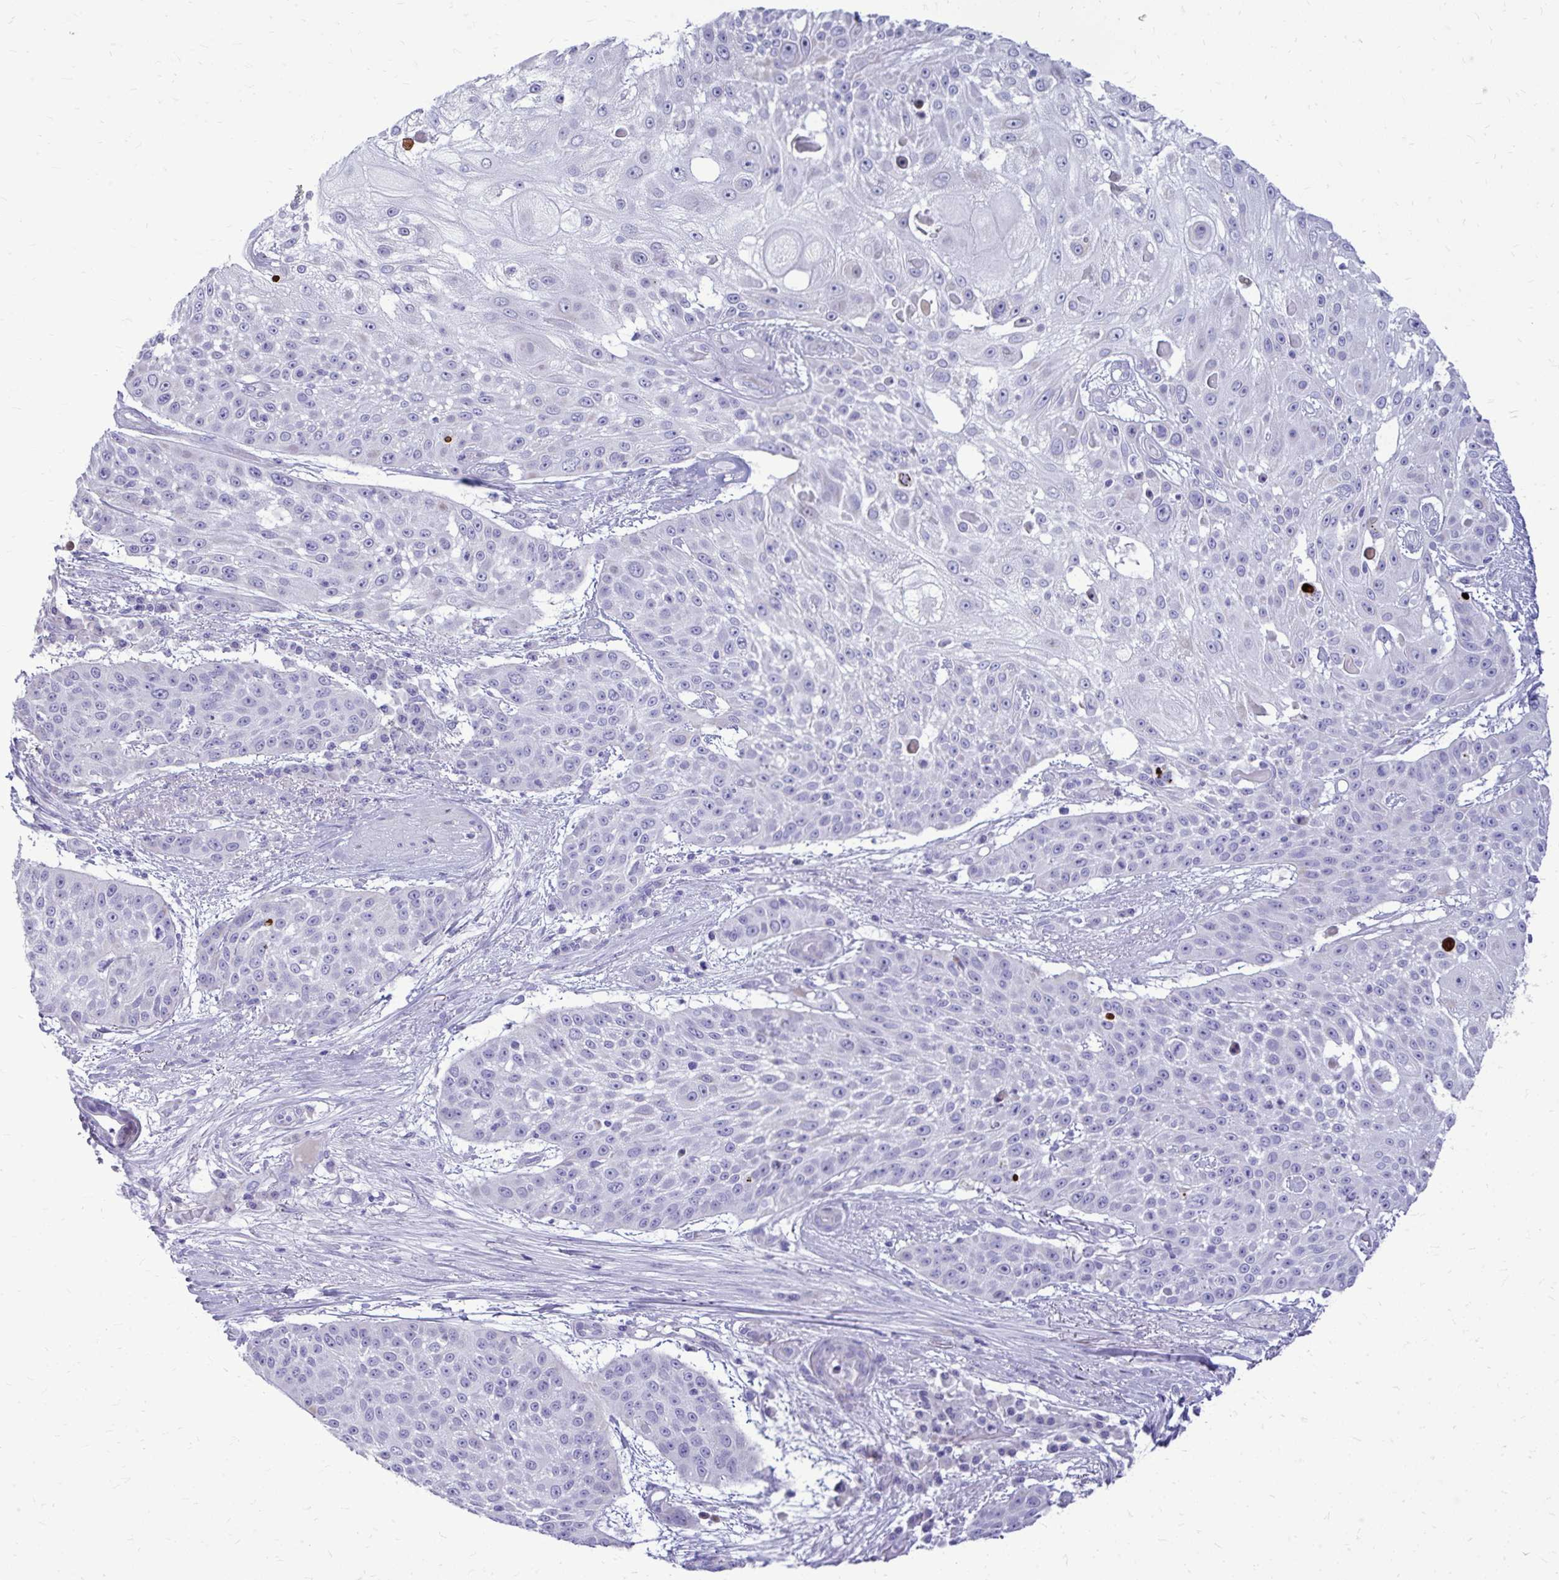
{"staining": {"intensity": "negative", "quantity": "none", "location": "none"}, "tissue": "skin cancer", "cell_type": "Tumor cells", "image_type": "cancer", "snomed": [{"axis": "morphology", "description": "Squamous cell carcinoma, NOS"}, {"axis": "topography", "description": "Skin"}], "caption": "A high-resolution micrograph shows IHC staining of skin squamous cell carcinoma, which shows no significant staining in tumor cells. The staining is performed using DAB brown chromogen with nuclei counter-stained in using hematoxylin.", "gene": "BCL6B", "patient": {"sex": "female", "age": 86}}